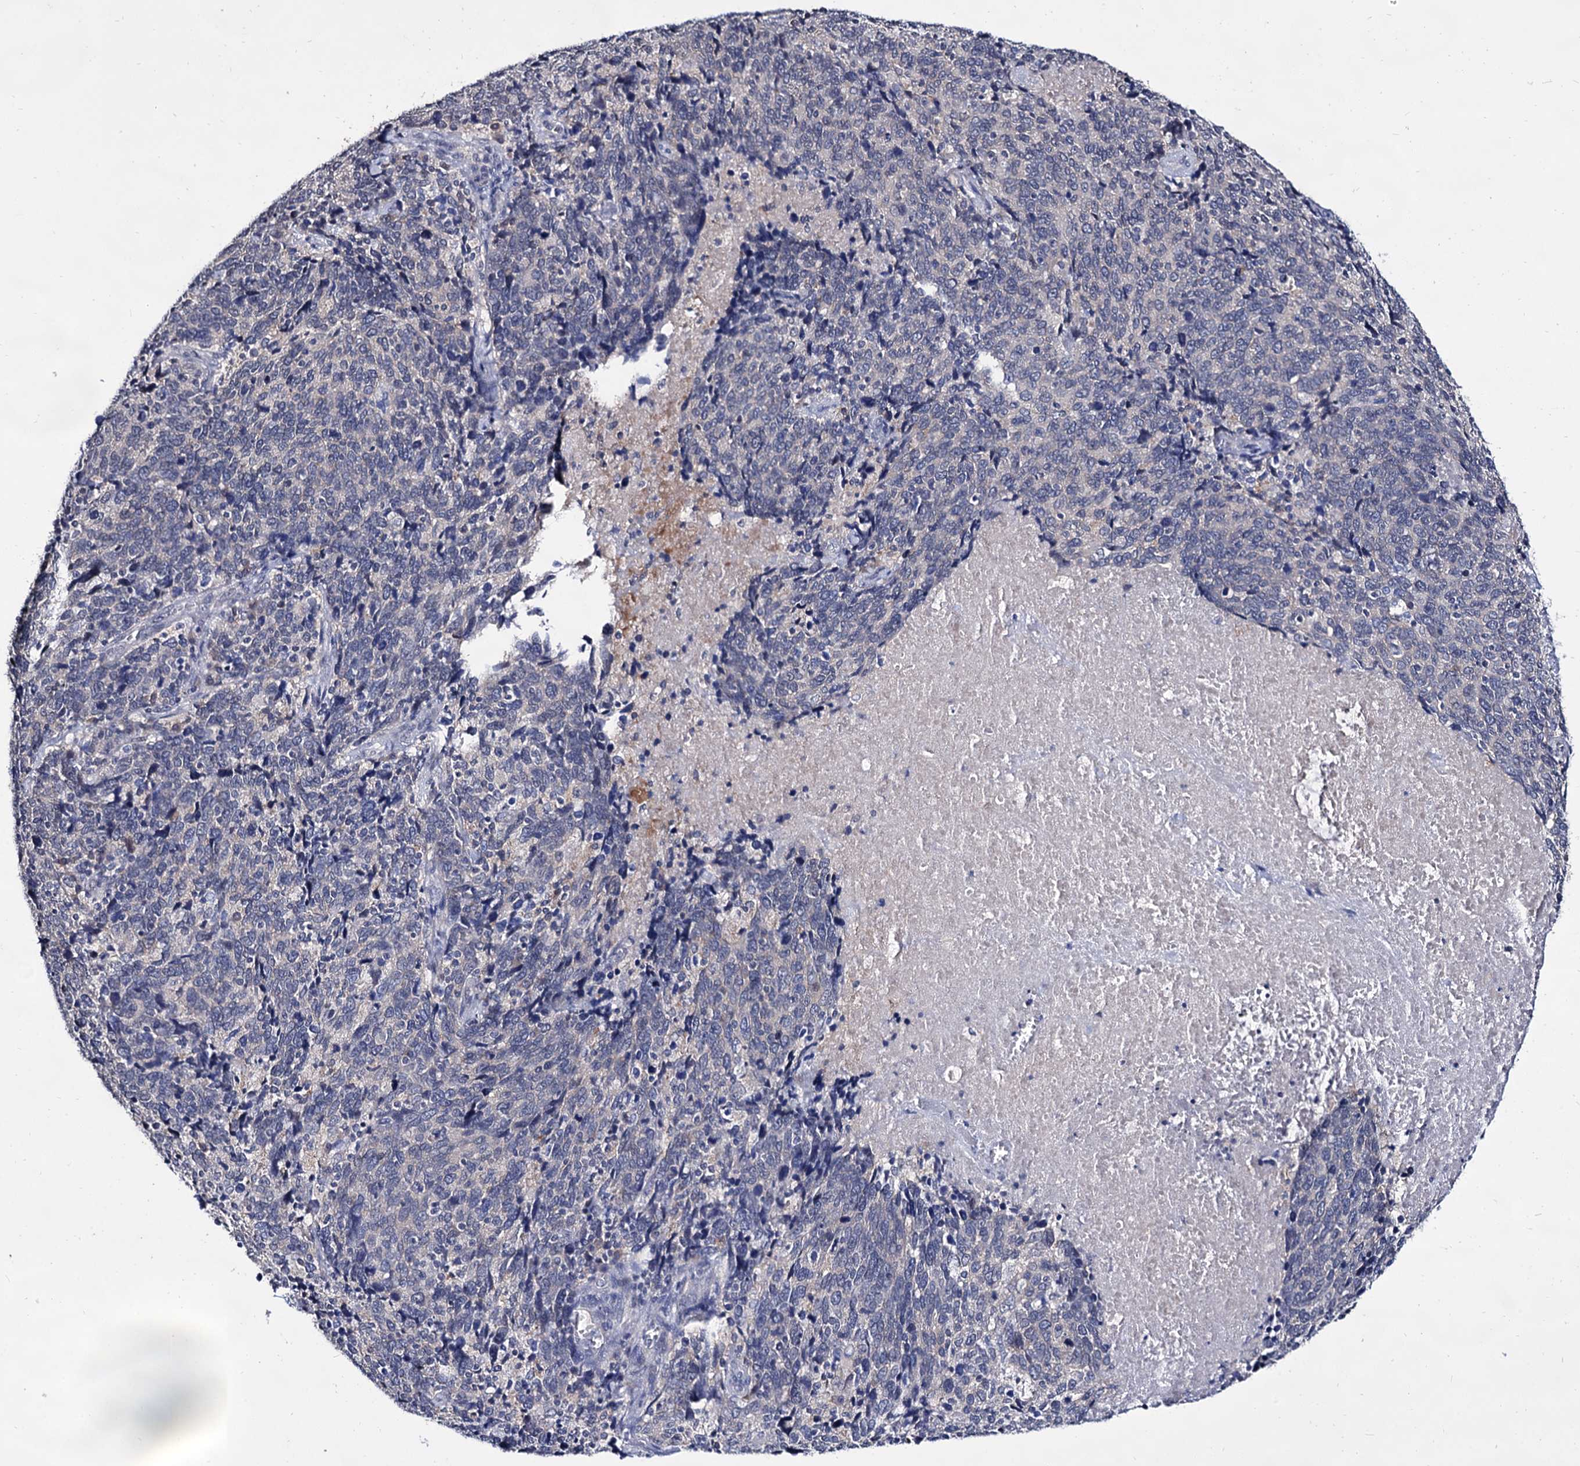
{"staining": {"intensity": "negative", "quantity": "none", "location": "none"}, "tissue": "cervical cancer", "cell_type": "Tumor cells", "image_type": "cancer", "snomed": [{"axis": "morphology", "description": "Squamous cell carcinoma, NOS"}, {"axis": "topography", "description": "Cervix"}], "caption": "DAB immunohistochemical staining of human cervical cancer displays no significant staining in tumor cells. (DAB (3,3'-diaminobenzidine) immunohistochemistry, high magnification).", "gene": "ARFIP2", "patient": {"sex": "female", "age": 41}}